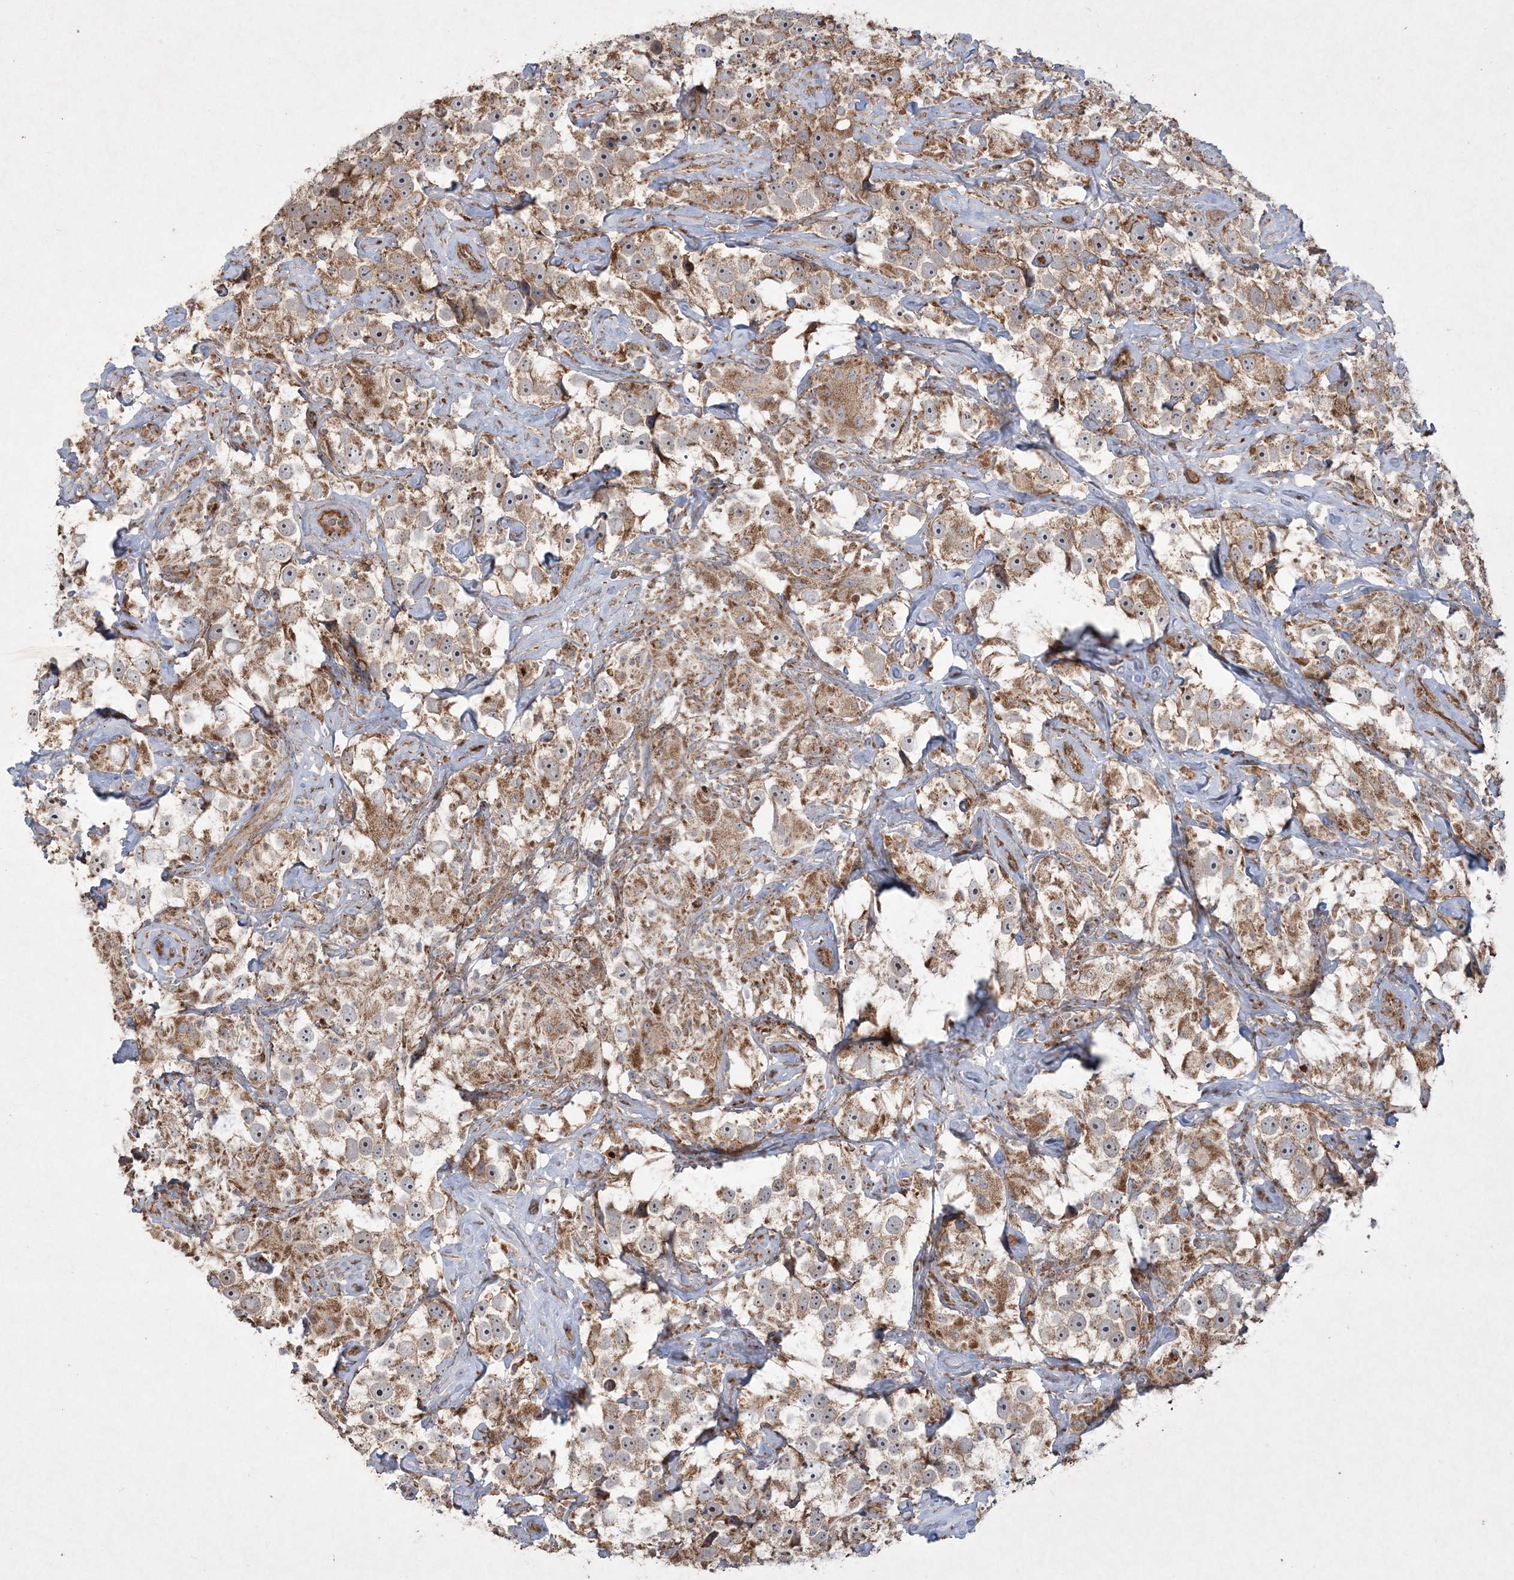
{"staining": {"intensity": "moderate", "quantity": ">75%", "location": "cytoplasmic/membranous"}, "tissue": "testis cancer", "cell_type": "Tumor cells", "image_type": "cancer", "snomed": [{"axis": "morphology", "description": "Seminoma, NOS"}, {"axis": "topography", "description": "Testis"}], "caption": "Immunohistochemistry (IHC) (DAB) staining of human testis seminoma reveals moderate cytoplasmic/membranous protein expression in approximately >75% of tumor cells.", "gene": "TTC7A", "patient": {"sex": "male", "age": 49}}